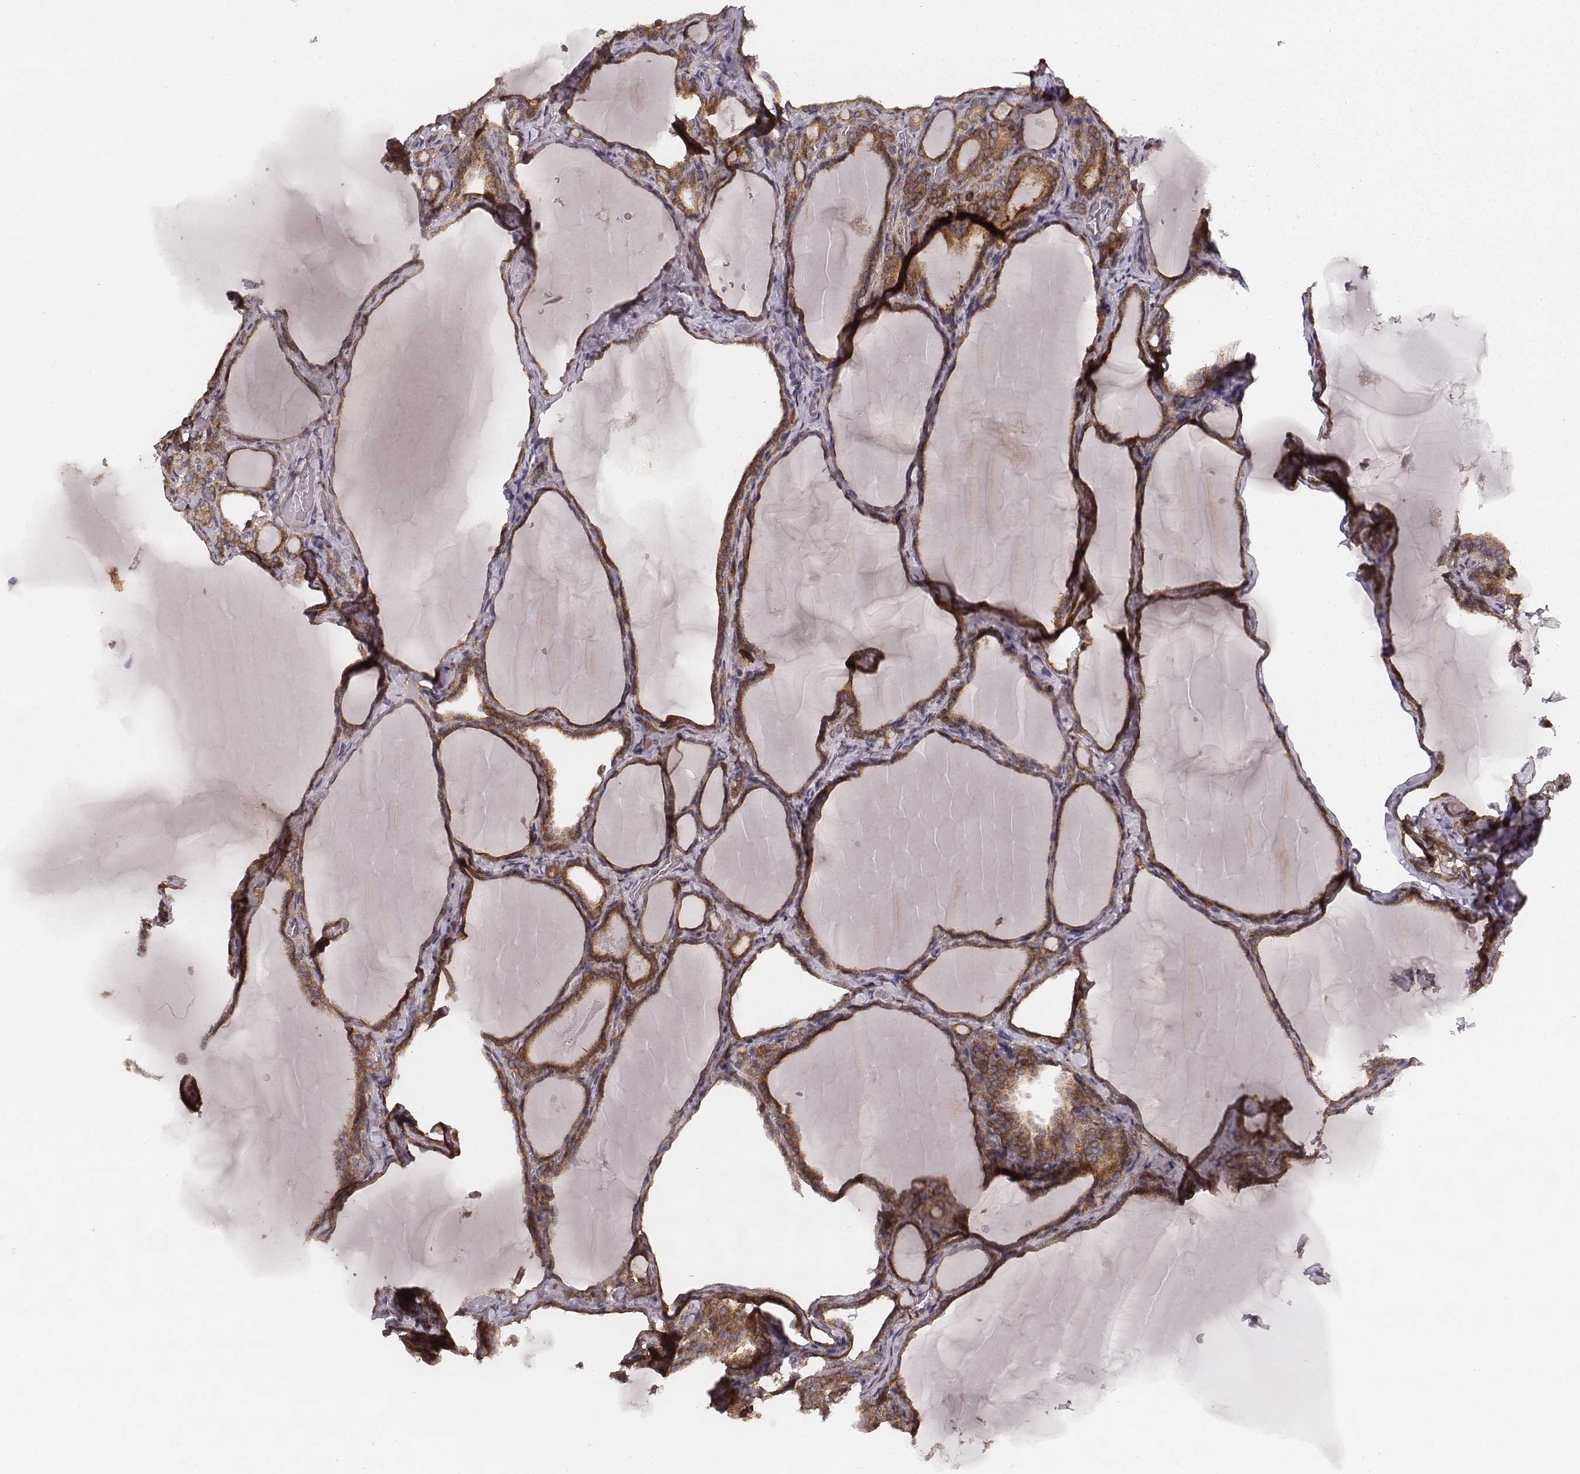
{"staining": {"intensity": "strong", "quantity": ">75%", "location": "cytoplasmic/membranous"}, "tissue": "thyroid gland", "cell_type": "Glandular cells", "image_type": "normal", "snomed": [{"axis": "morphology", "description": "Normal tissue, NOS"}, {"axis": "morphology", "description": "Hyperplasia, NOS"}, {"axis": "topography", "description": "Thyroid gland"}], "caption": "Protein staining of benign thyroid gland reveals strong cytoplasmic/membranous expression in approximately >75% of glandular cells. (Brightfield microscopy of DAB IHC at high magnification).", "gene": "VPS26A", "patient": {"sex": "female", "age": 27}}